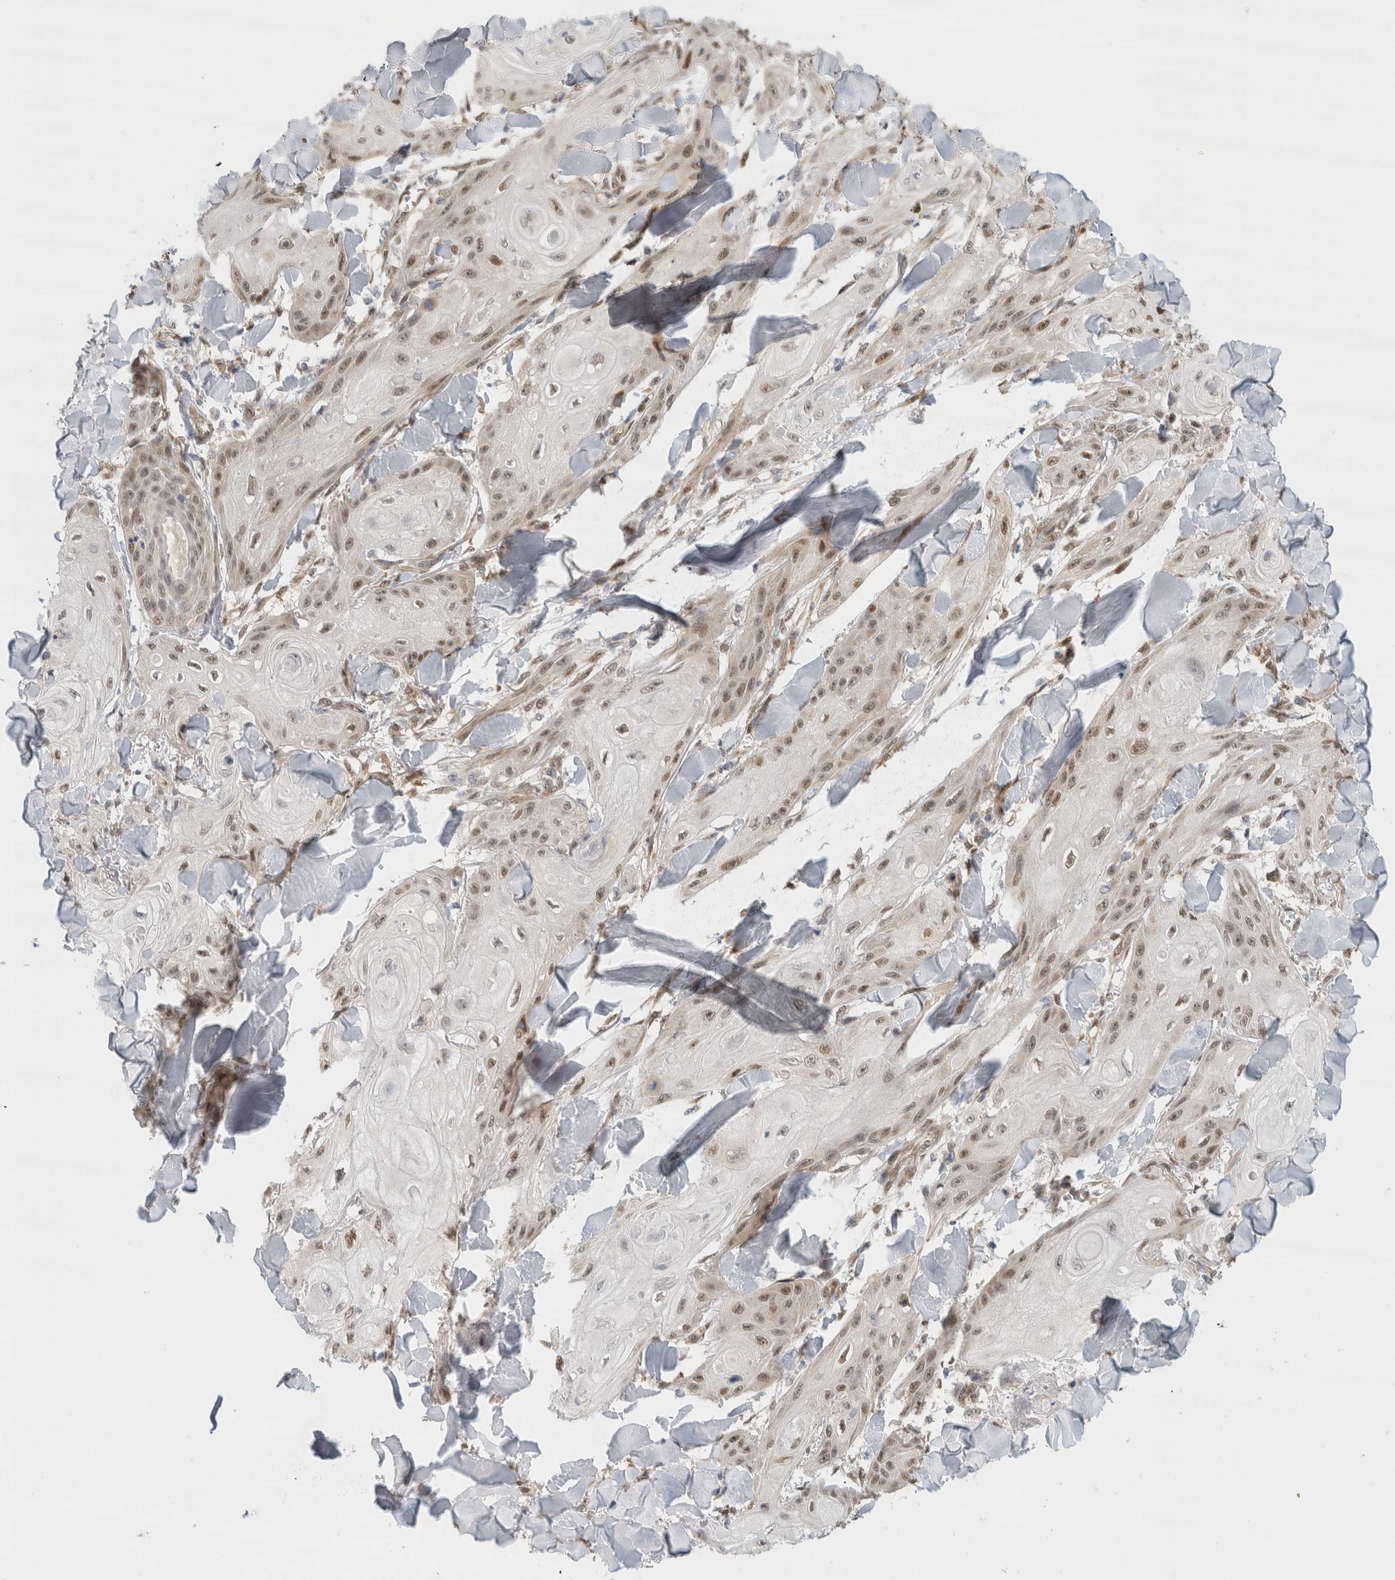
{"staining": {"intensity": "weak", "quantity": ">75%", "location": "nuclear"}, "tissue": "skin cancer", "cell_type": "Tumor cells", "image_type": "cancer", "snomed": [{"axis": "morphology", "description": "Squamous cell carcinoma, NOS"}, {"axis": "topography", "description": "Skin"}], "caption": "Immunohistochemical staining of human skin cancer reveals low levels of weak nuclear protein expression in approximately >75% of tumor cells.", "gene": "EIF4G3", "patient": {"sex": "male", "age": 74}}